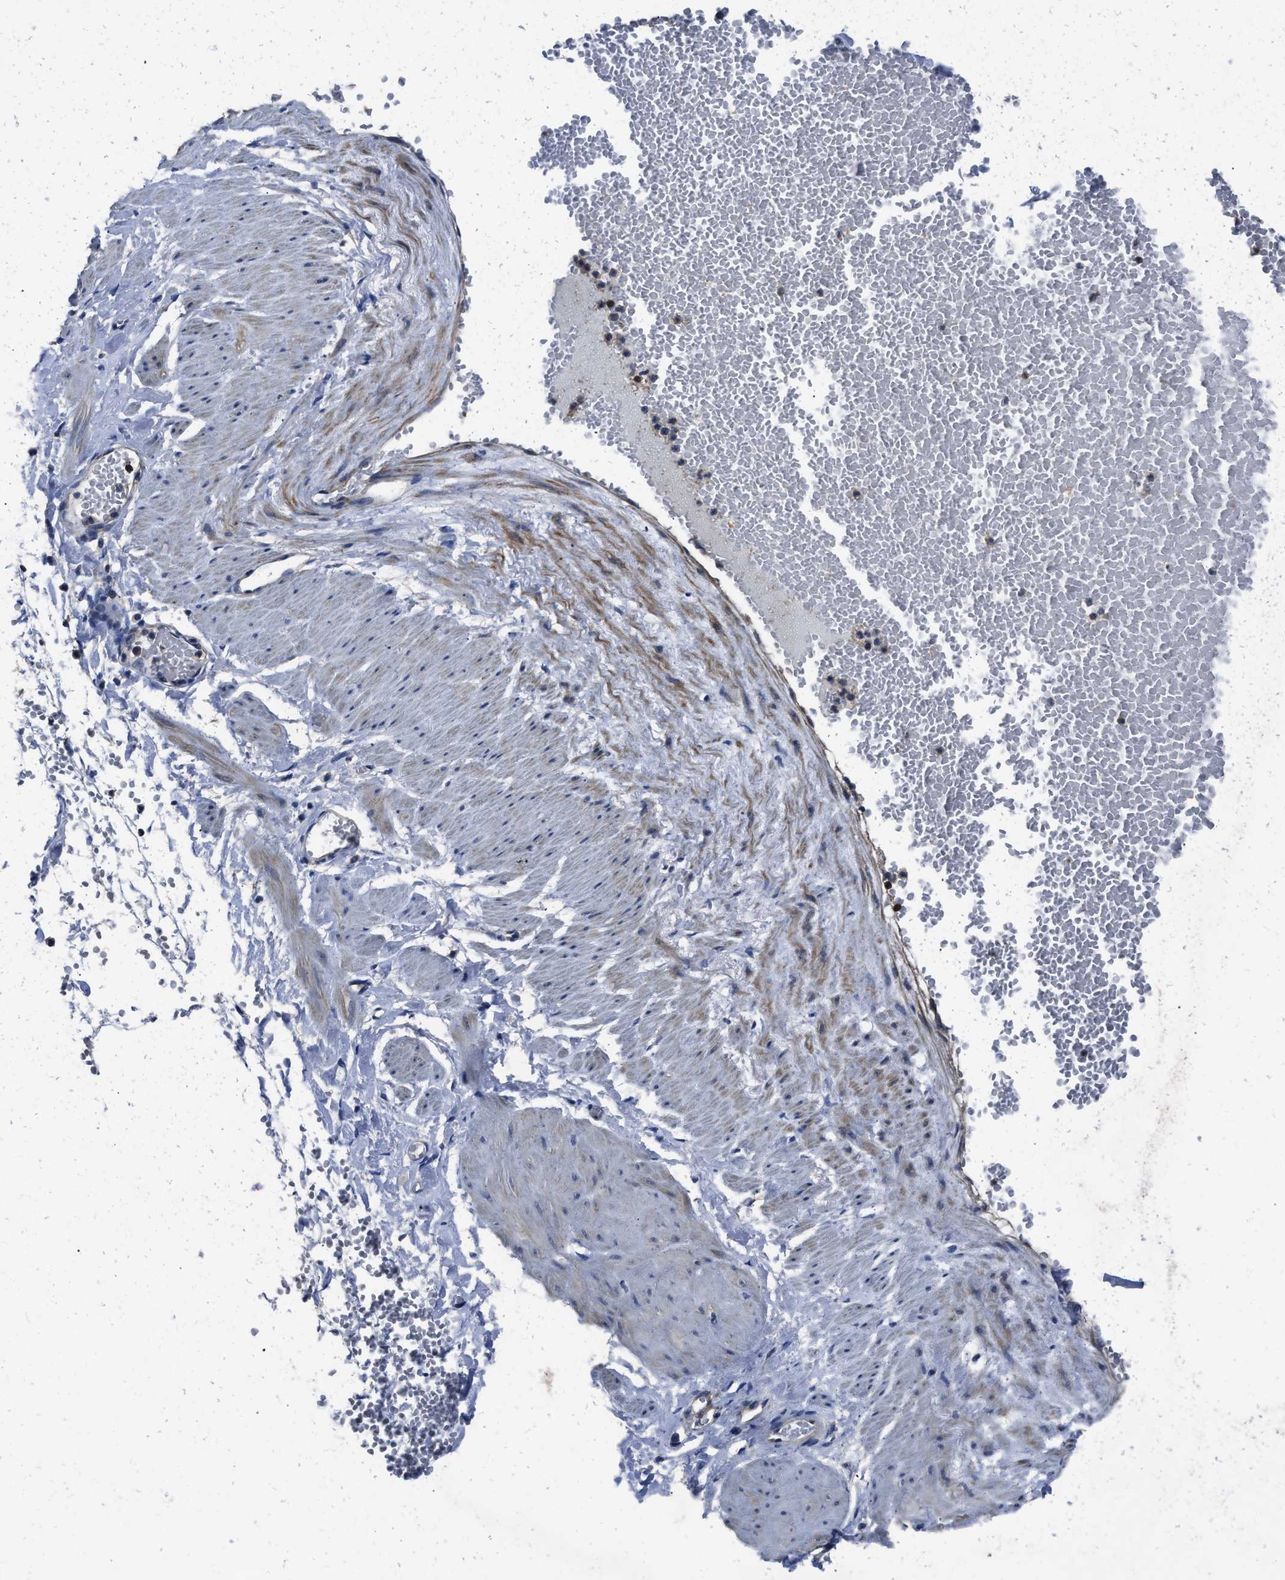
{"staining": {"intensity": "negative", "quantity": "none", "location": "none"}, "tissue": "adipose tissue", "cell_type": "Adipocytes", "image_type": "normal", "snomed": [{"axis": "morphology", "description": "Normal tissue, NOS"}, {"axis": "topography", "description": "Soft tissue"}], "caption": "This is an immunohistochemistry micrograph of normal human adipose tissue. There is no staining in adipocytes.", "gene": "YARS1", "patient": {"sex": "male", "age": 72}}